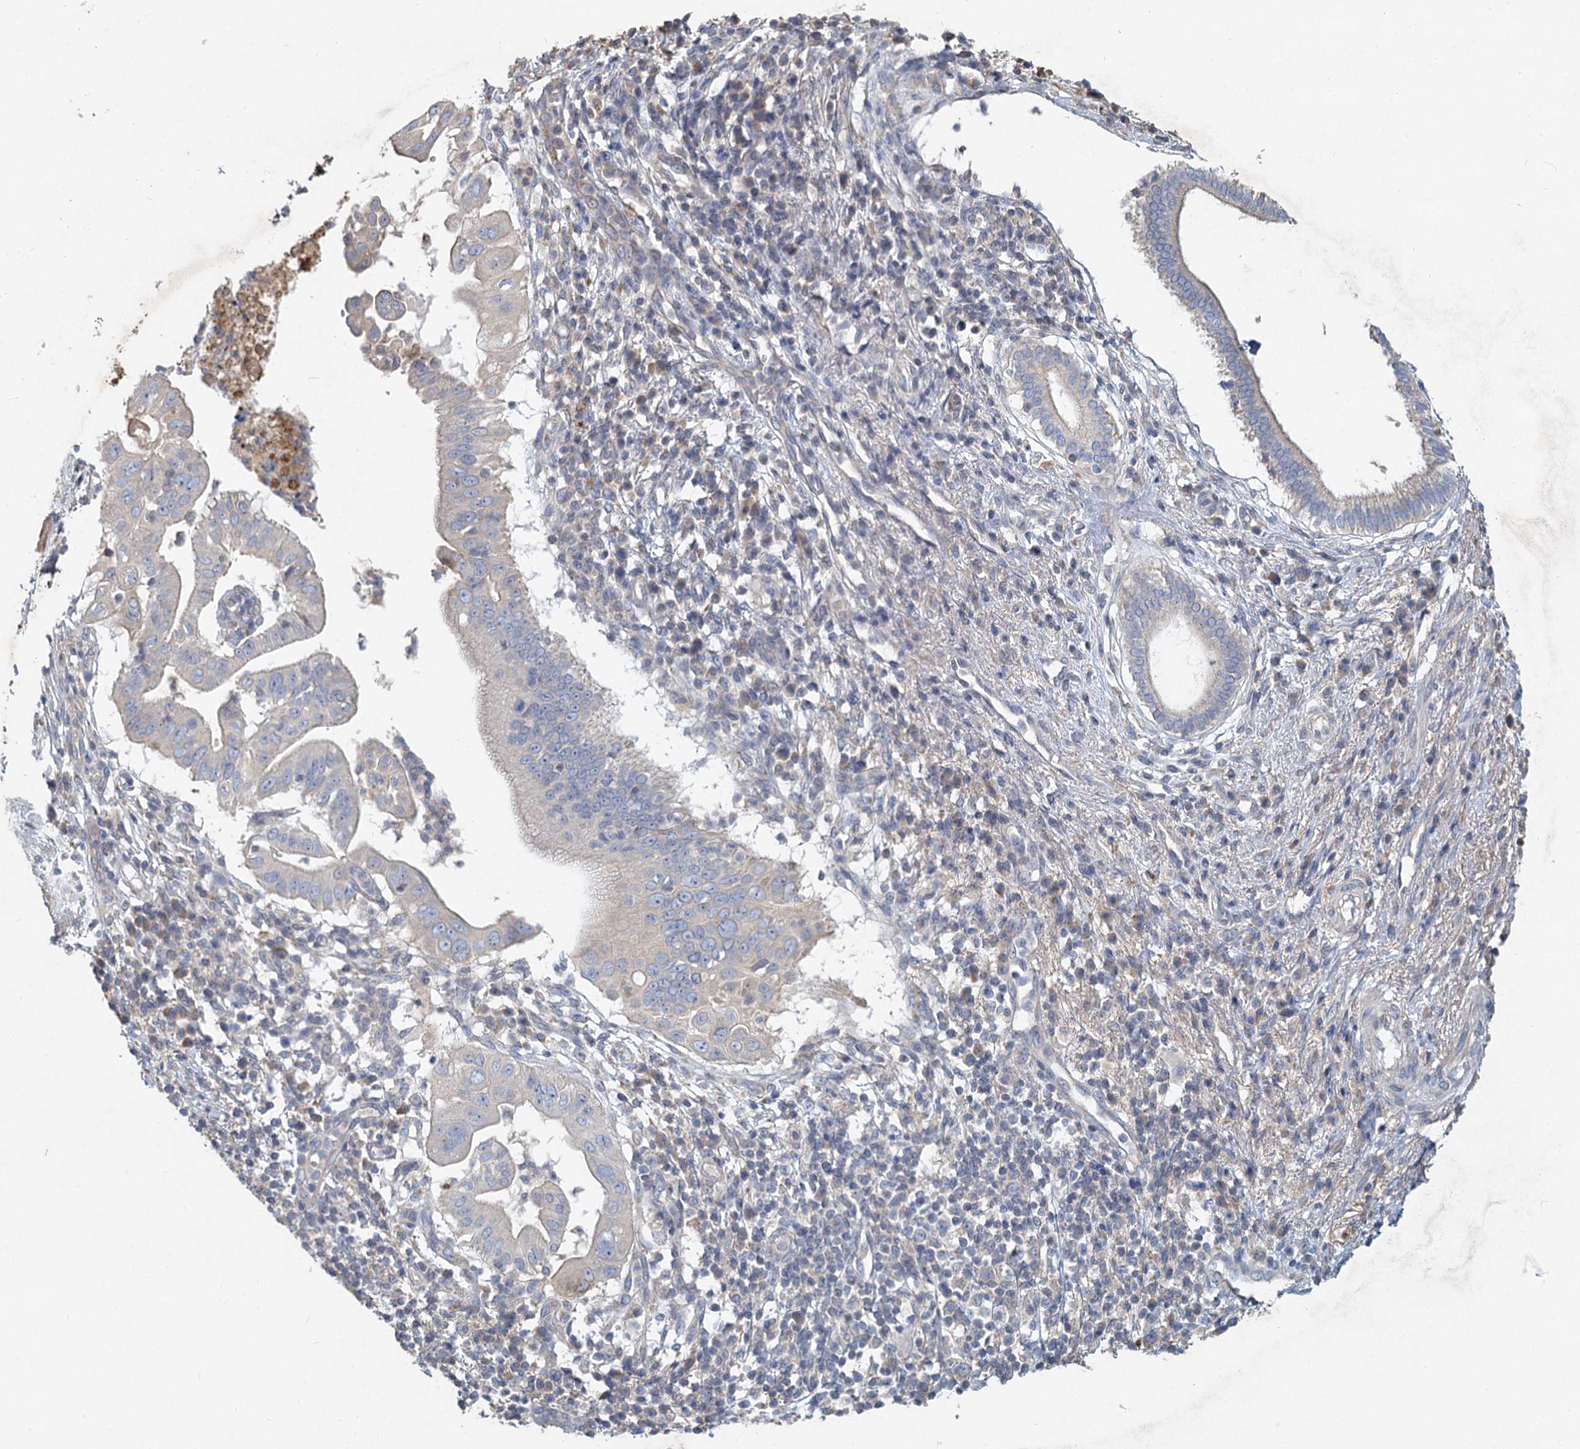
{"staining": {"intensity": "weak", "quantity": "<25%", "location": "cytoplasmic/membranous"}, "tissue": "pancreatic cancer", "cell_type": "Tumor cells", "image_type": "cancer", "snomed": [{"axis": "morphology", "description": "Adenocarcinoma, NOS"}, {"axis": "topography", "description": "Pancreas"}], "caption": "There is no significant expression in tumor cells of pancreatic adenocarcinoma.", "gene": "HES2", "patient": {"sex": "male", "age": 68}}